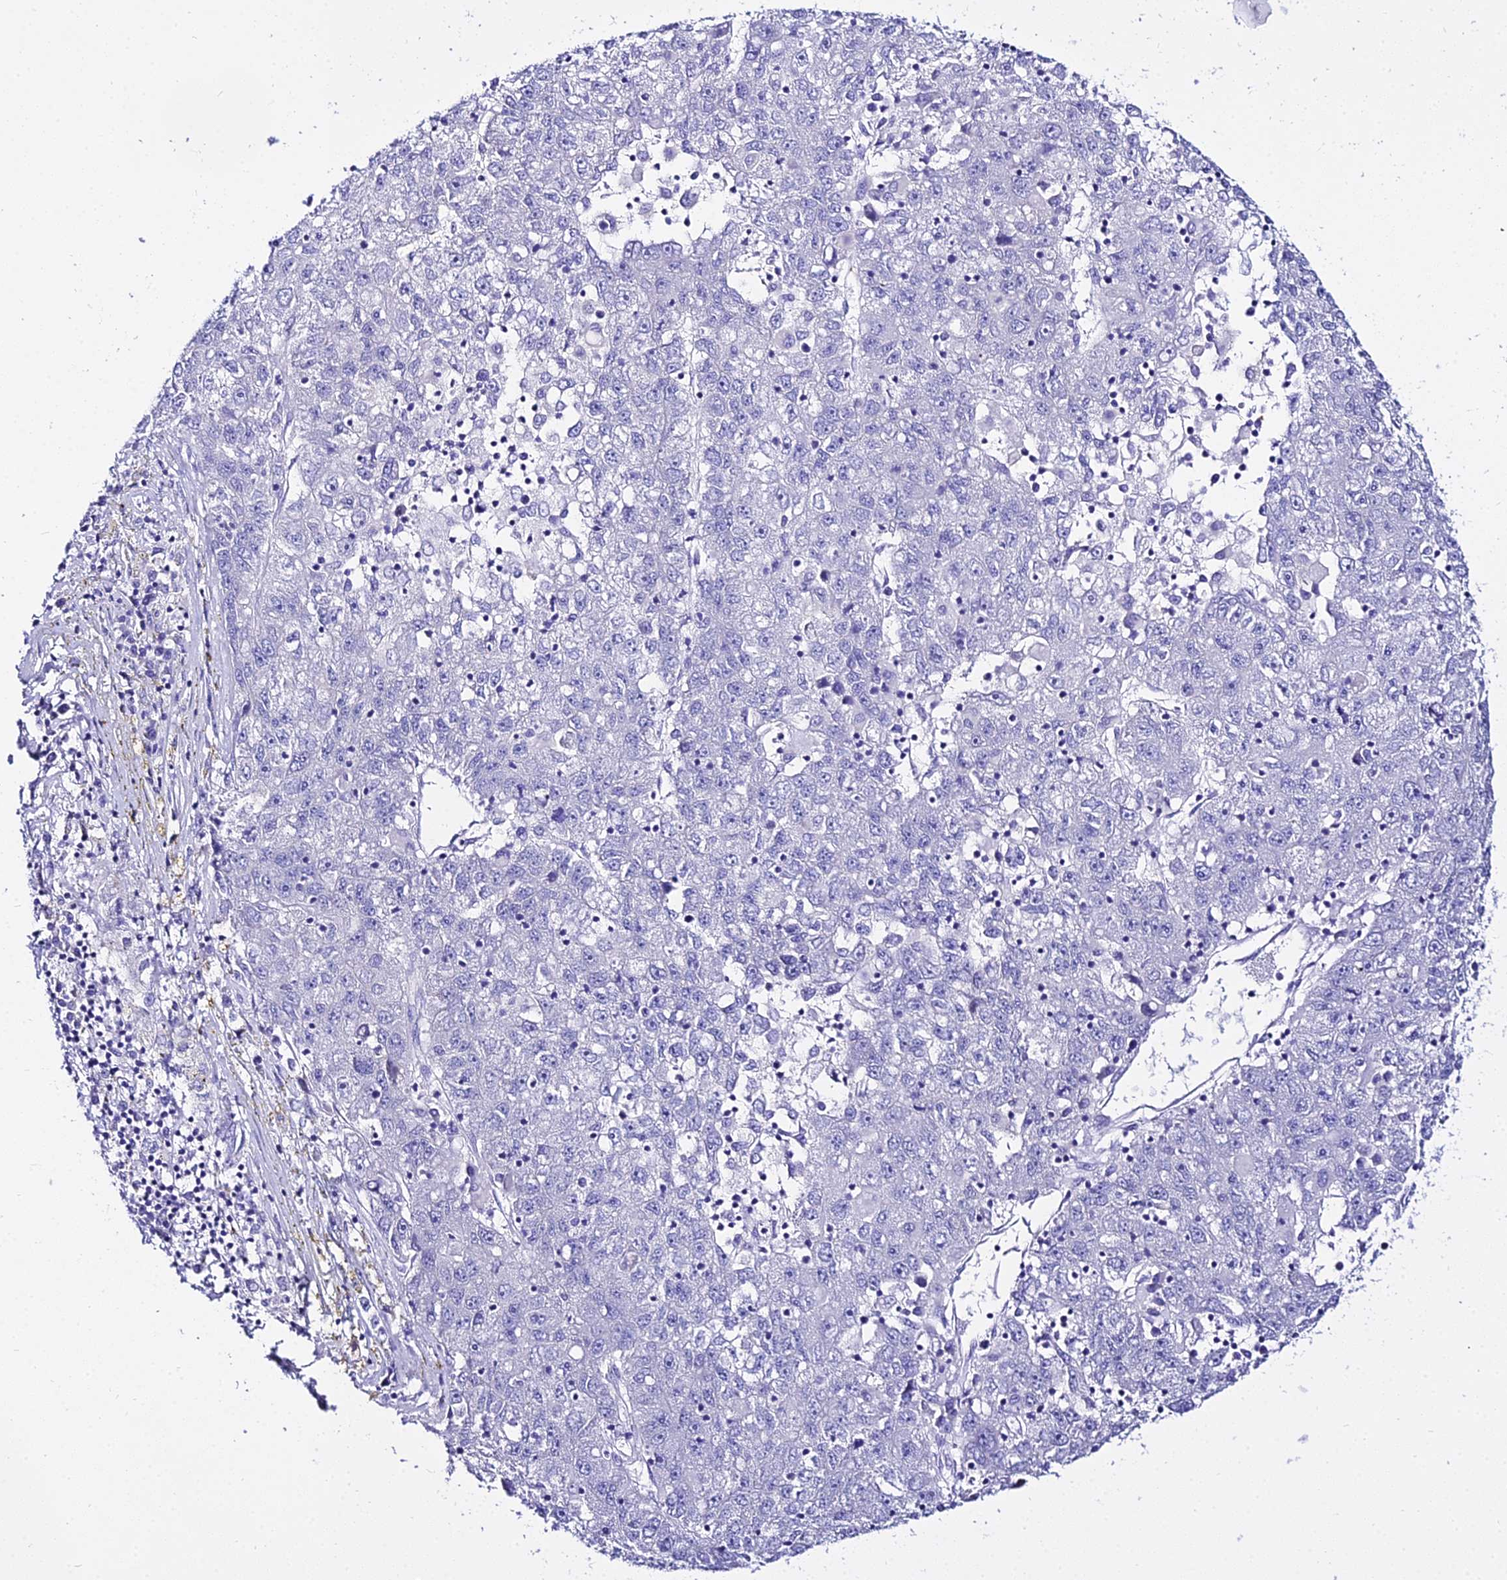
{"staining": {"intensity": "negative", "quantity": "none", "location": "none"}, "tissue": "liver cancer", "cell_type": "Tumor cells", "image_type": "cancer", "snomed": [{"axis": "morphology", "description": "Carcinoma, Hepatocellular, NOS"}, {"axis": "topography", "description": "Liver"}], "caption": "Liver hepatocellular carcinoma stained for a protein using IHC displays no staining tumor cells.", "gene": "TUBA3D", "patient": {"sex": "male", "age": 49}}